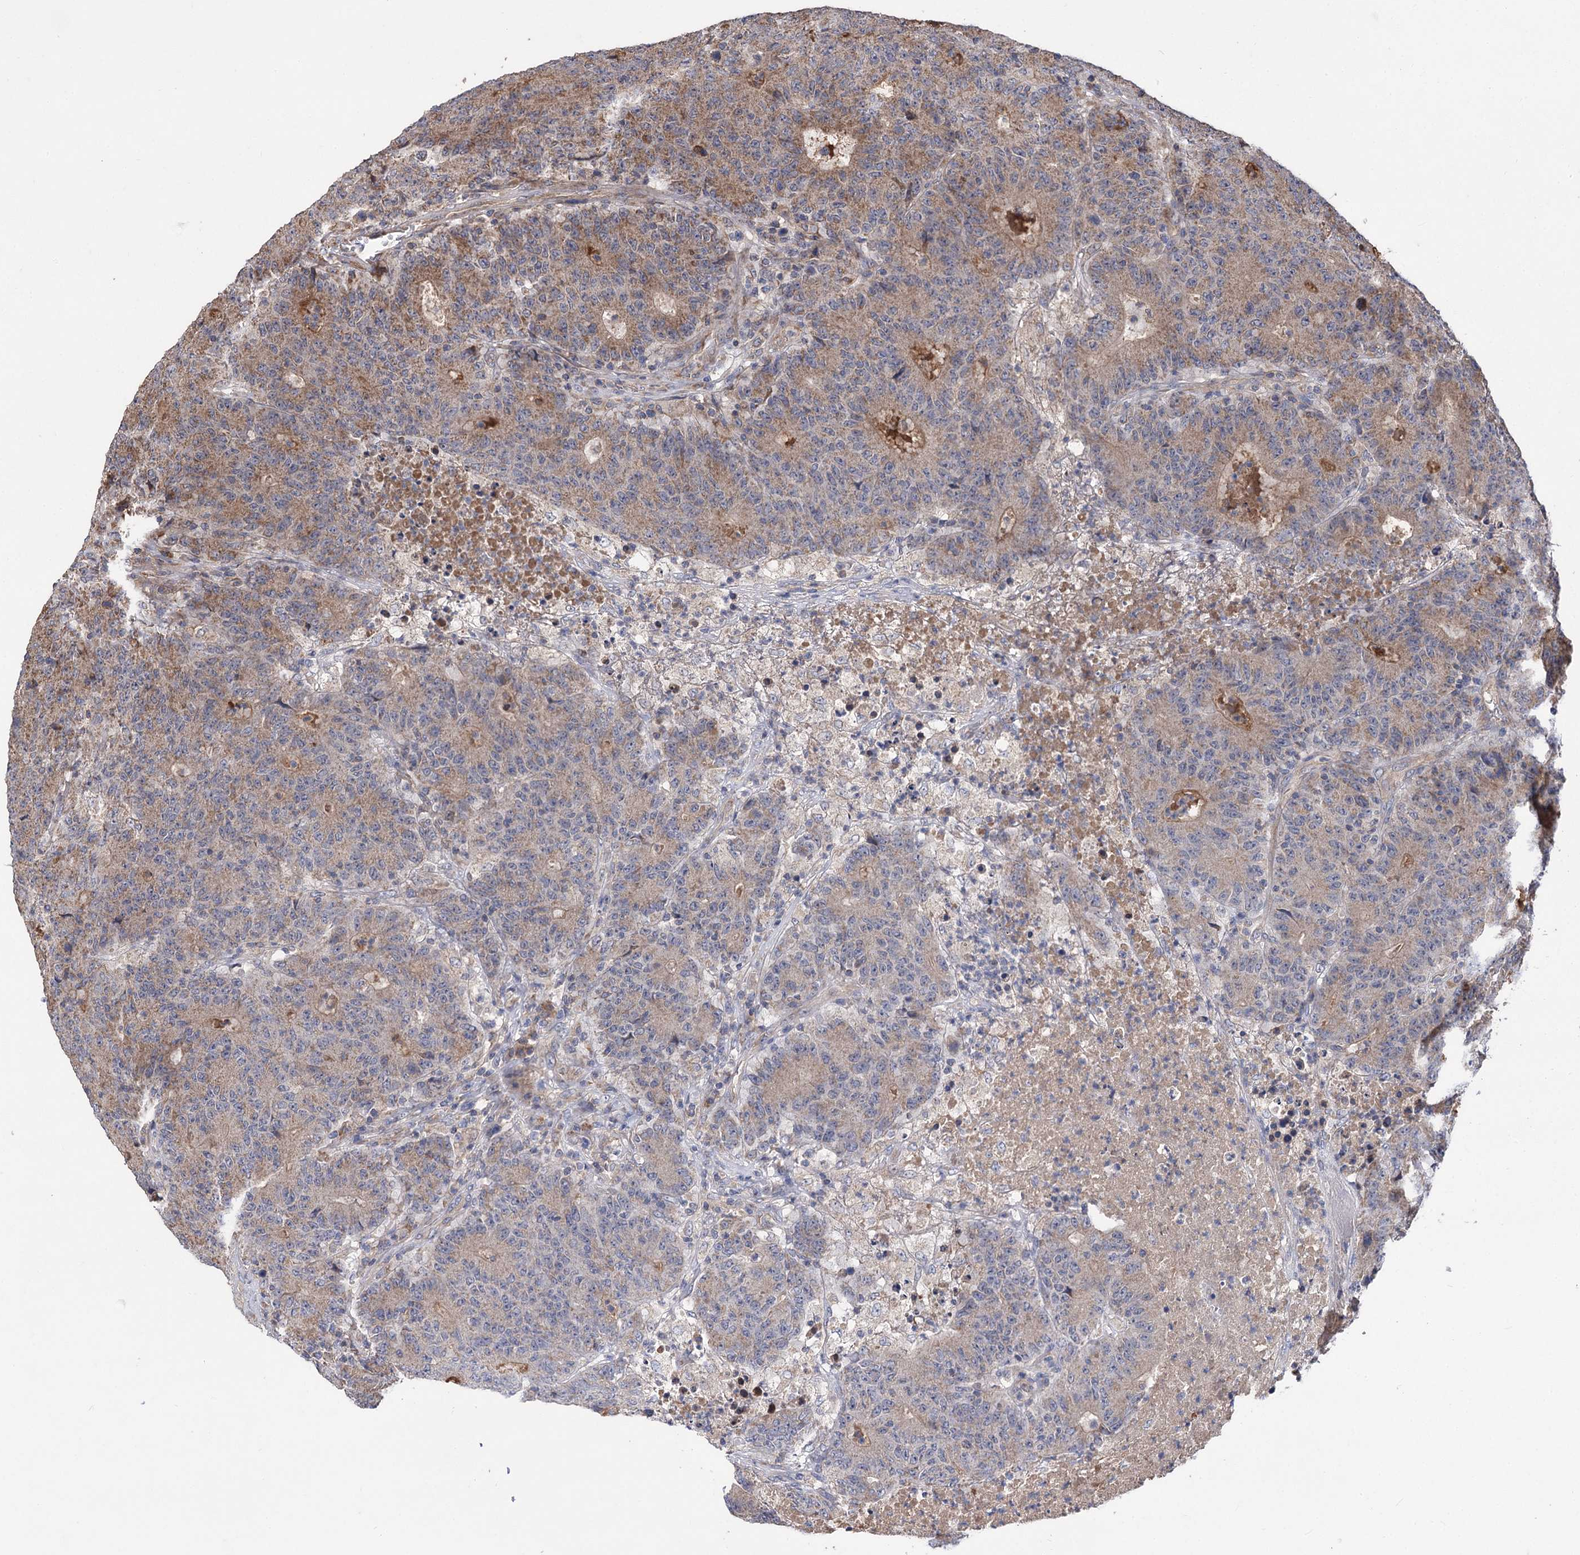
{"staining": {"intensity": "moderate", "quantity": "25%-75%", "location": "cytoplasmic/membranous"}, "tissue": "colorectal cancer", "cell_type": "Tumor cells", "image_type": "cancer", "snomed": [{"axis": "morphology", "description": "Adenocarcinoma, NOS"}, {"axis": "topography", "description": "Colon"}], "caption": "Immunohistochemistry (IHC) of colorectal cancer (adenocarcinoma) shows medium levels of moderate cytoplasmic/membranous positivity in approximately 25%-75% of tumor cells.", "gene": "RASSF3", "patient": {"sex": "female", "age": 75}}